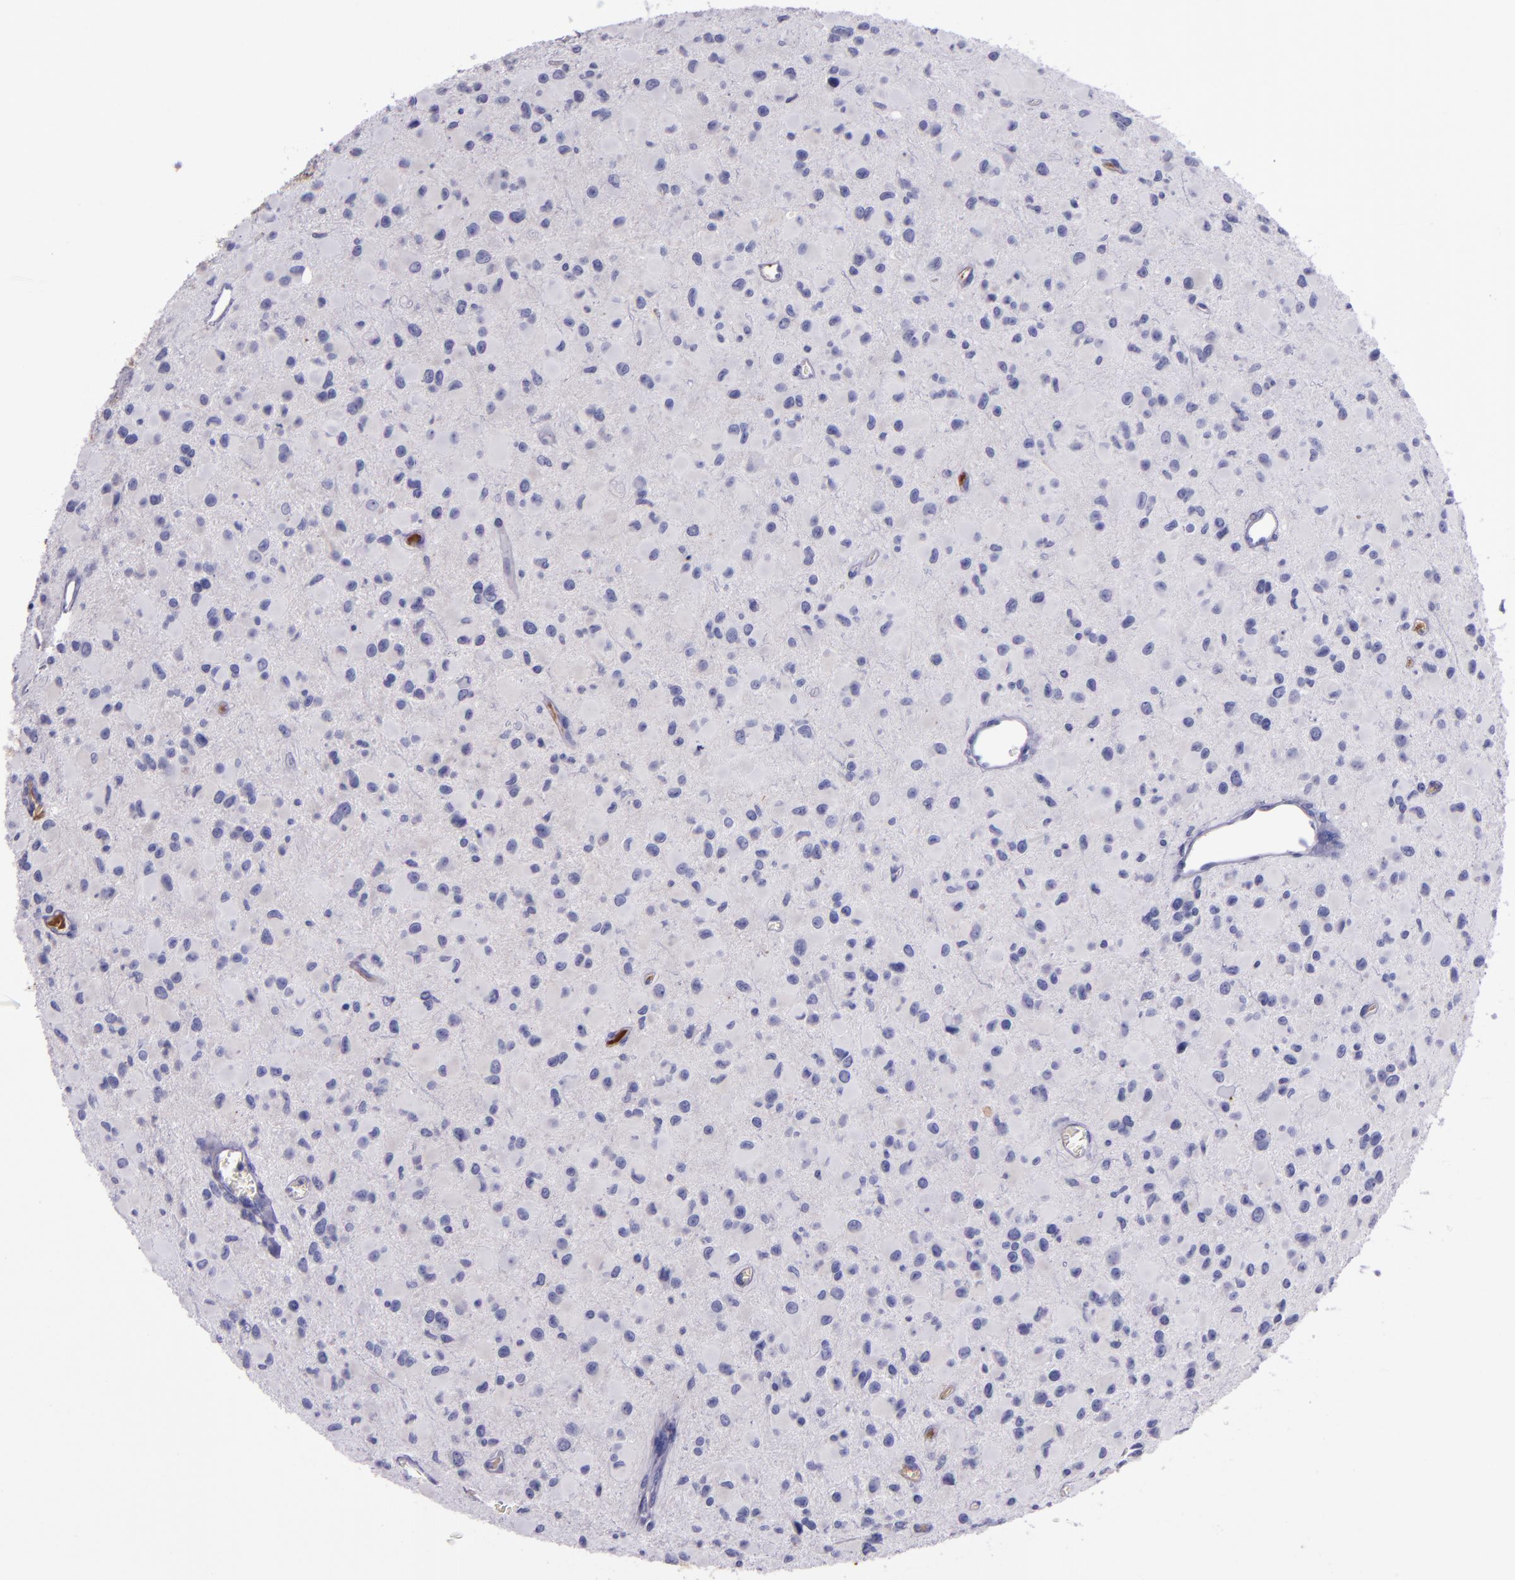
{"staining": {"intensity": "negative", "quantity": "none", "location": "none"}, "tissue": "glioma", "cell_type": "Tumor cells", "image_type": "cancer", "snomed": [{"axis": "morphology", "description": "Glioma, malignant, Low grade"}, {"axis": "topography", "description": "Brain"}], "caption": "The micrograph displays no staining of tumor cells in malignant glioma (low-grade).", "gene": "APOH", "patient": {"sex": "male", "age": 42}}